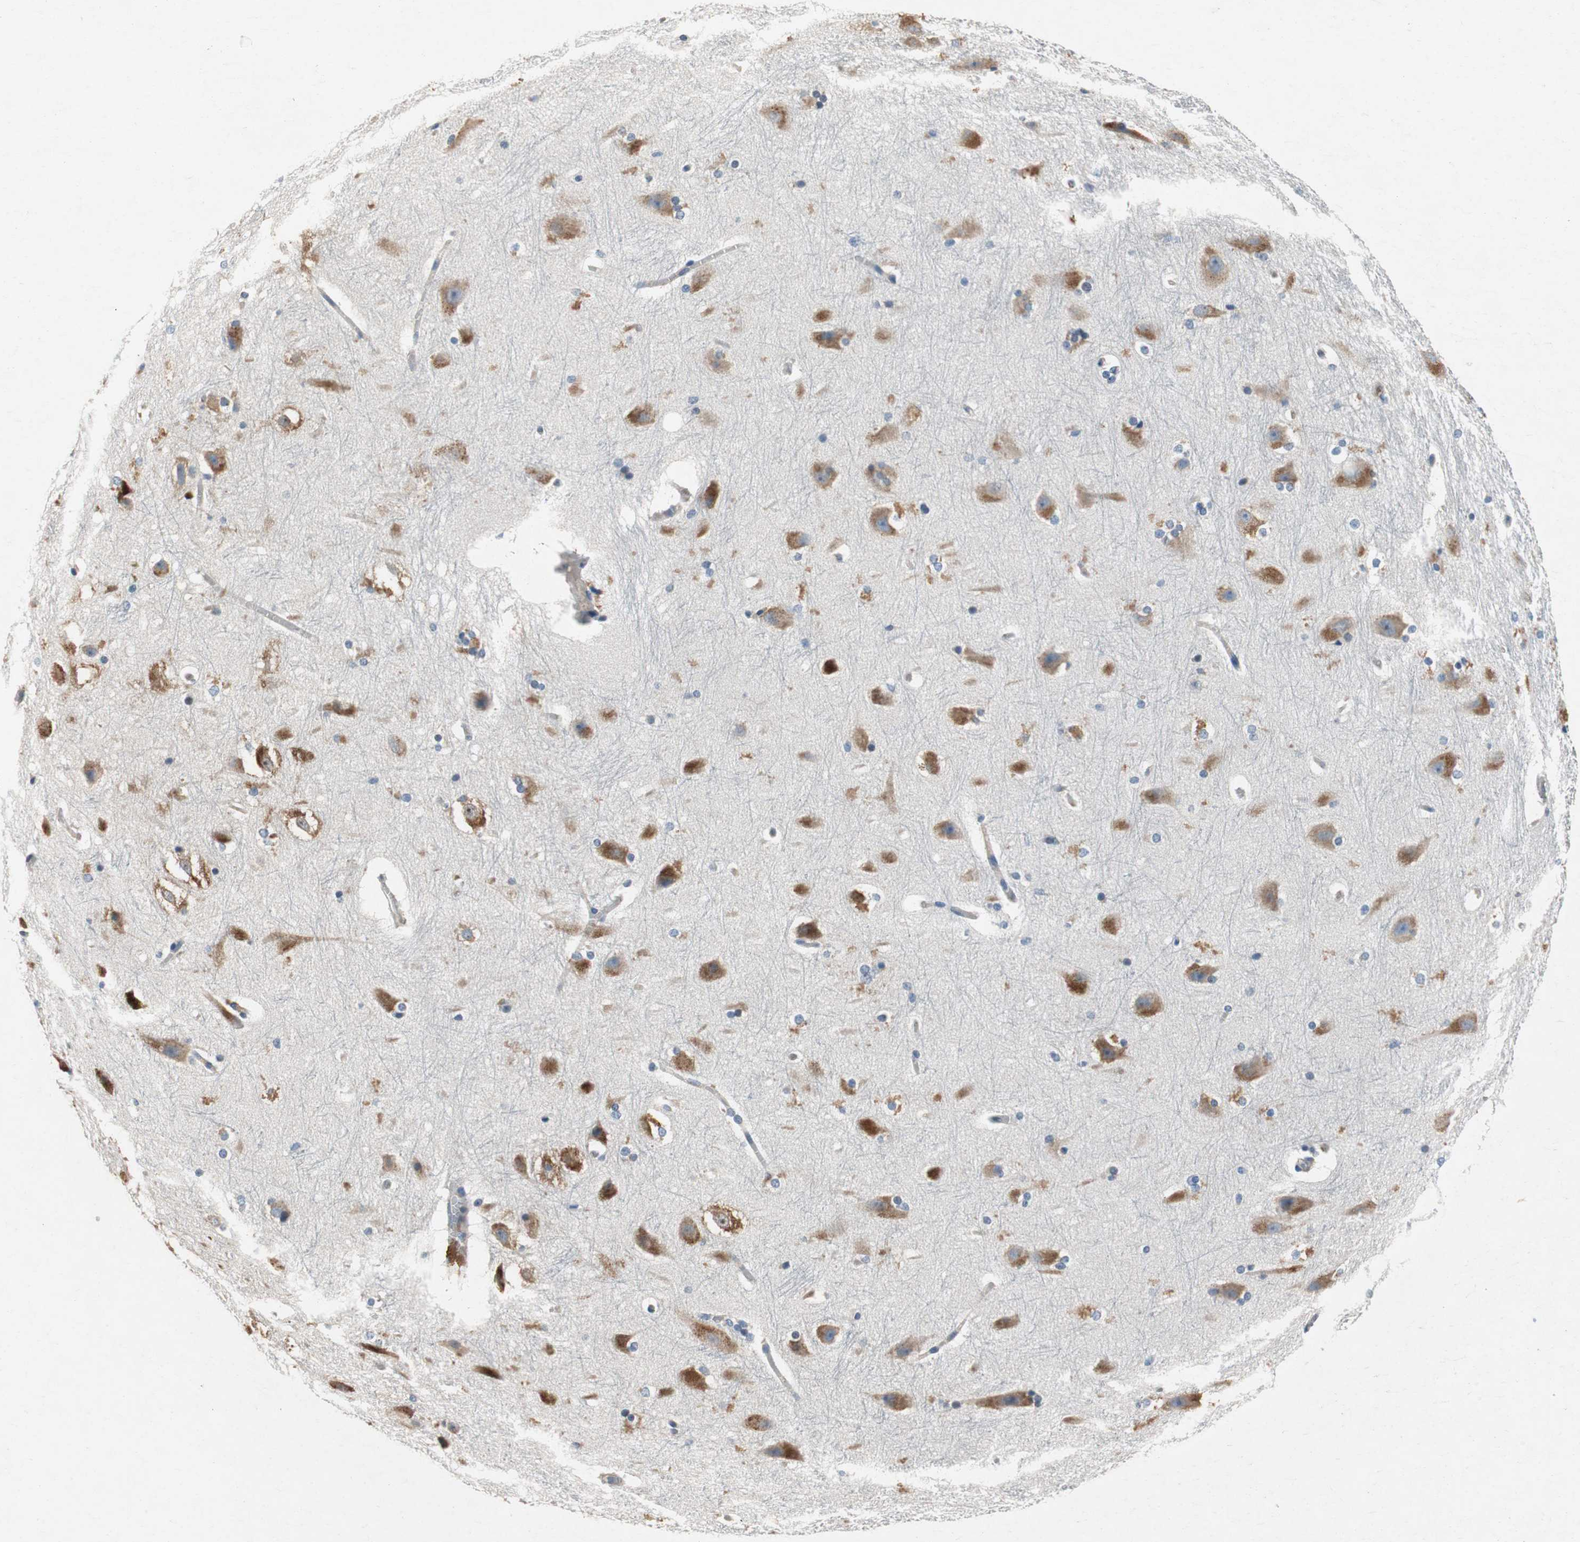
{"staining": {"intensity": "moderate", "quantity": "25%-75%", "location": "cytoplasmic/membranous"}, "tissue": "hippocampus", "cell_type": "Glial cells", "image_type": "normal", "snomed": [{"axis": "morphology", "description": "Normal tissue, NOS"}, {"axis": "topography", "description": "Hippocampus"}], "caption": "Benign hippocampus reveals moderate cytoplasmic/membranous staining in approximately 25%-75% of glial cells (DAB IHC, brown staining for protein, blue staining for nuclei)..", "gene": "RPL35", "patient": {"sex": "female", "age": 19}}